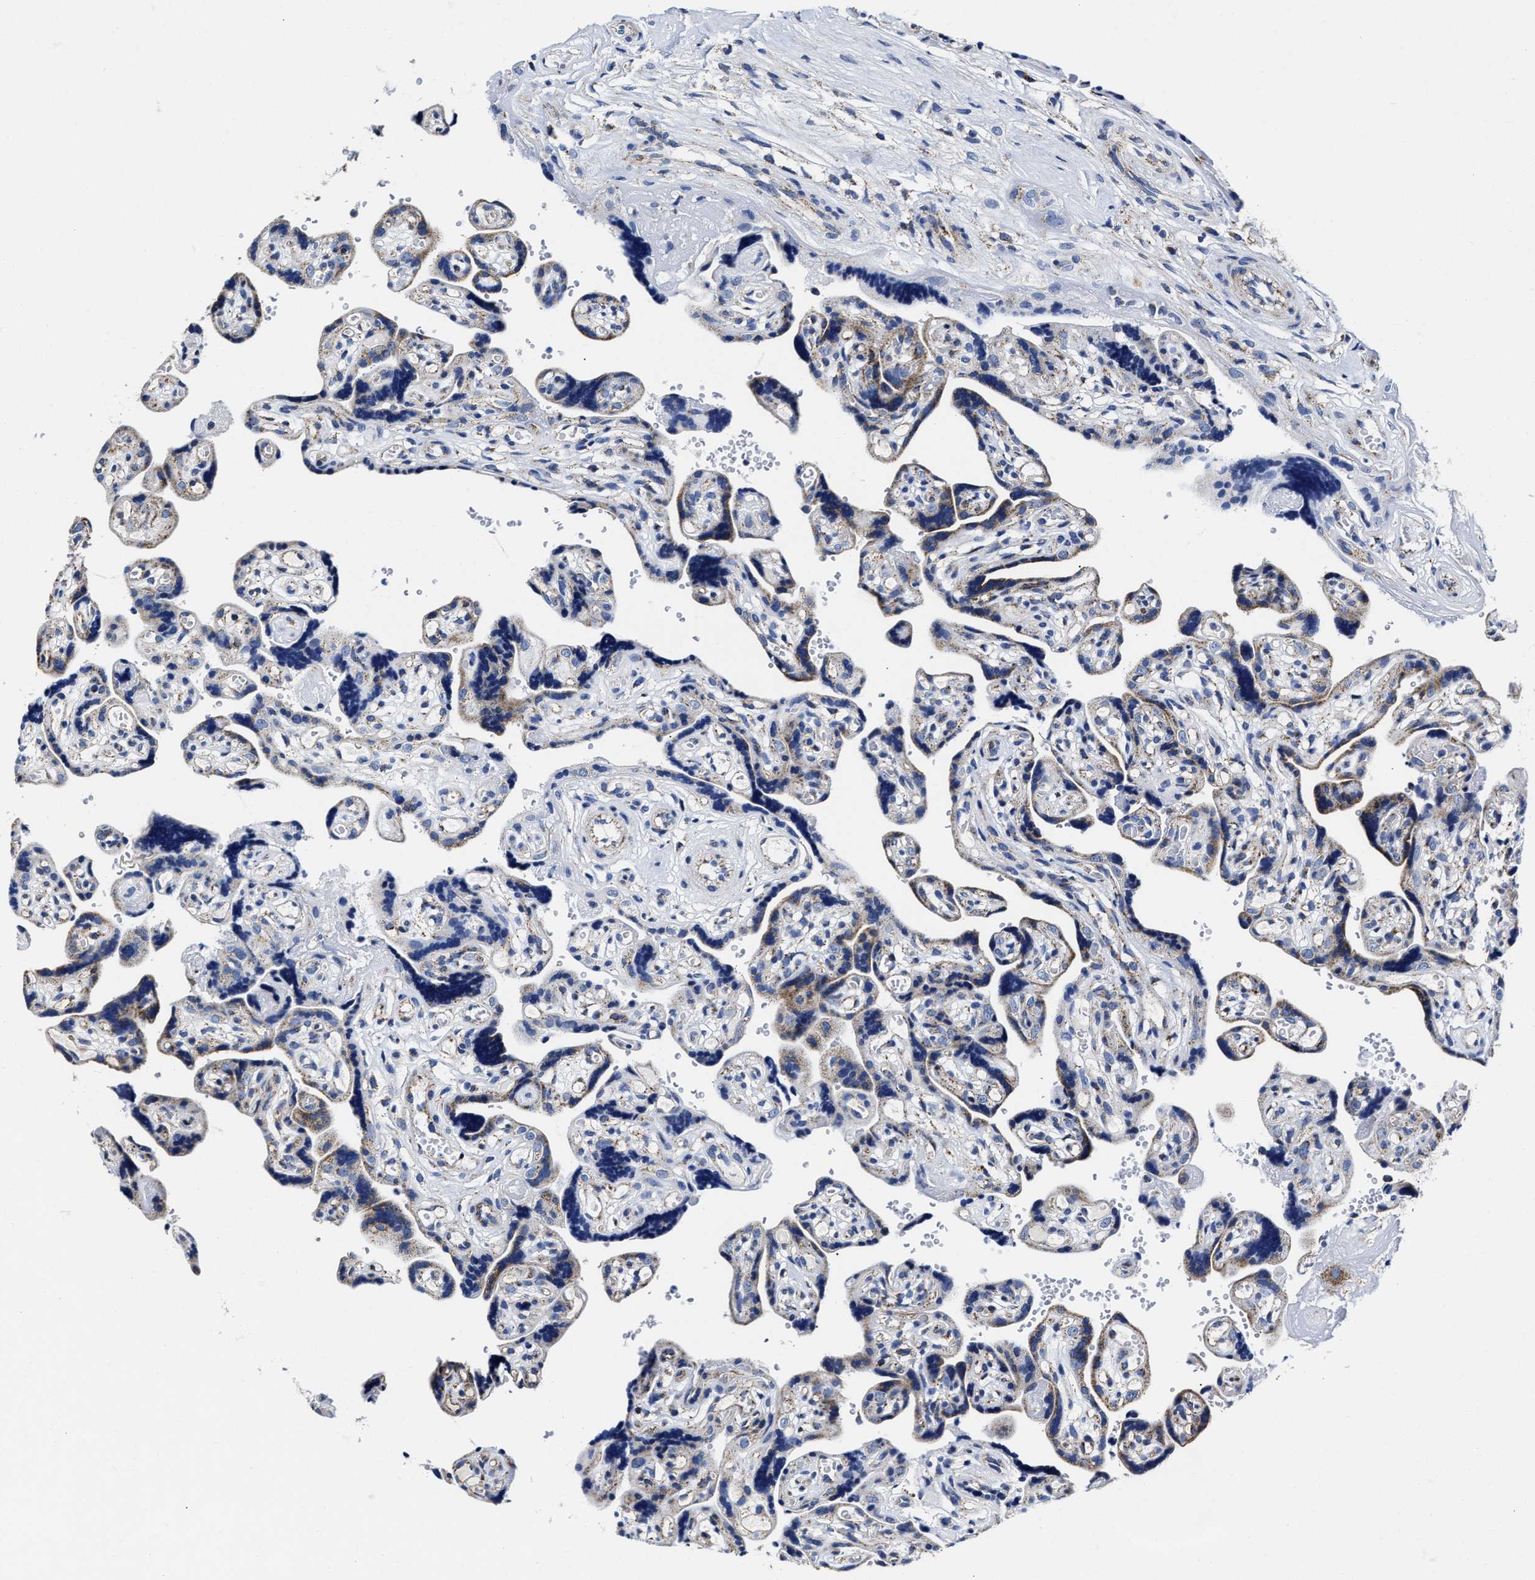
{"staining": {"intensity": "moderate", "quantity": ">75%", "location": "cytoplasmic/membranous"}, "tissue": "placenta", "cell_type": "Decidual cells", "image_type": "normal", "snomed": [{"axis": "morphology", "description": "Normal tissue, NOS"}, {"axis": "topography", "description": "Placenta"}], "caption": "Immunohistochemistry (DAB) staining of benign placenta reveals moderate cytoplasmic/membranous protein expression in approximately >75% of decidual cells. The staining was performed using DAB (3,3'-diaminobenzidine), with brown indicating positive protein expression. Nuclei are stained blue with hematoxylin.", "gene": "HINT2", "patient": {"sex": "female", "age": 30}}